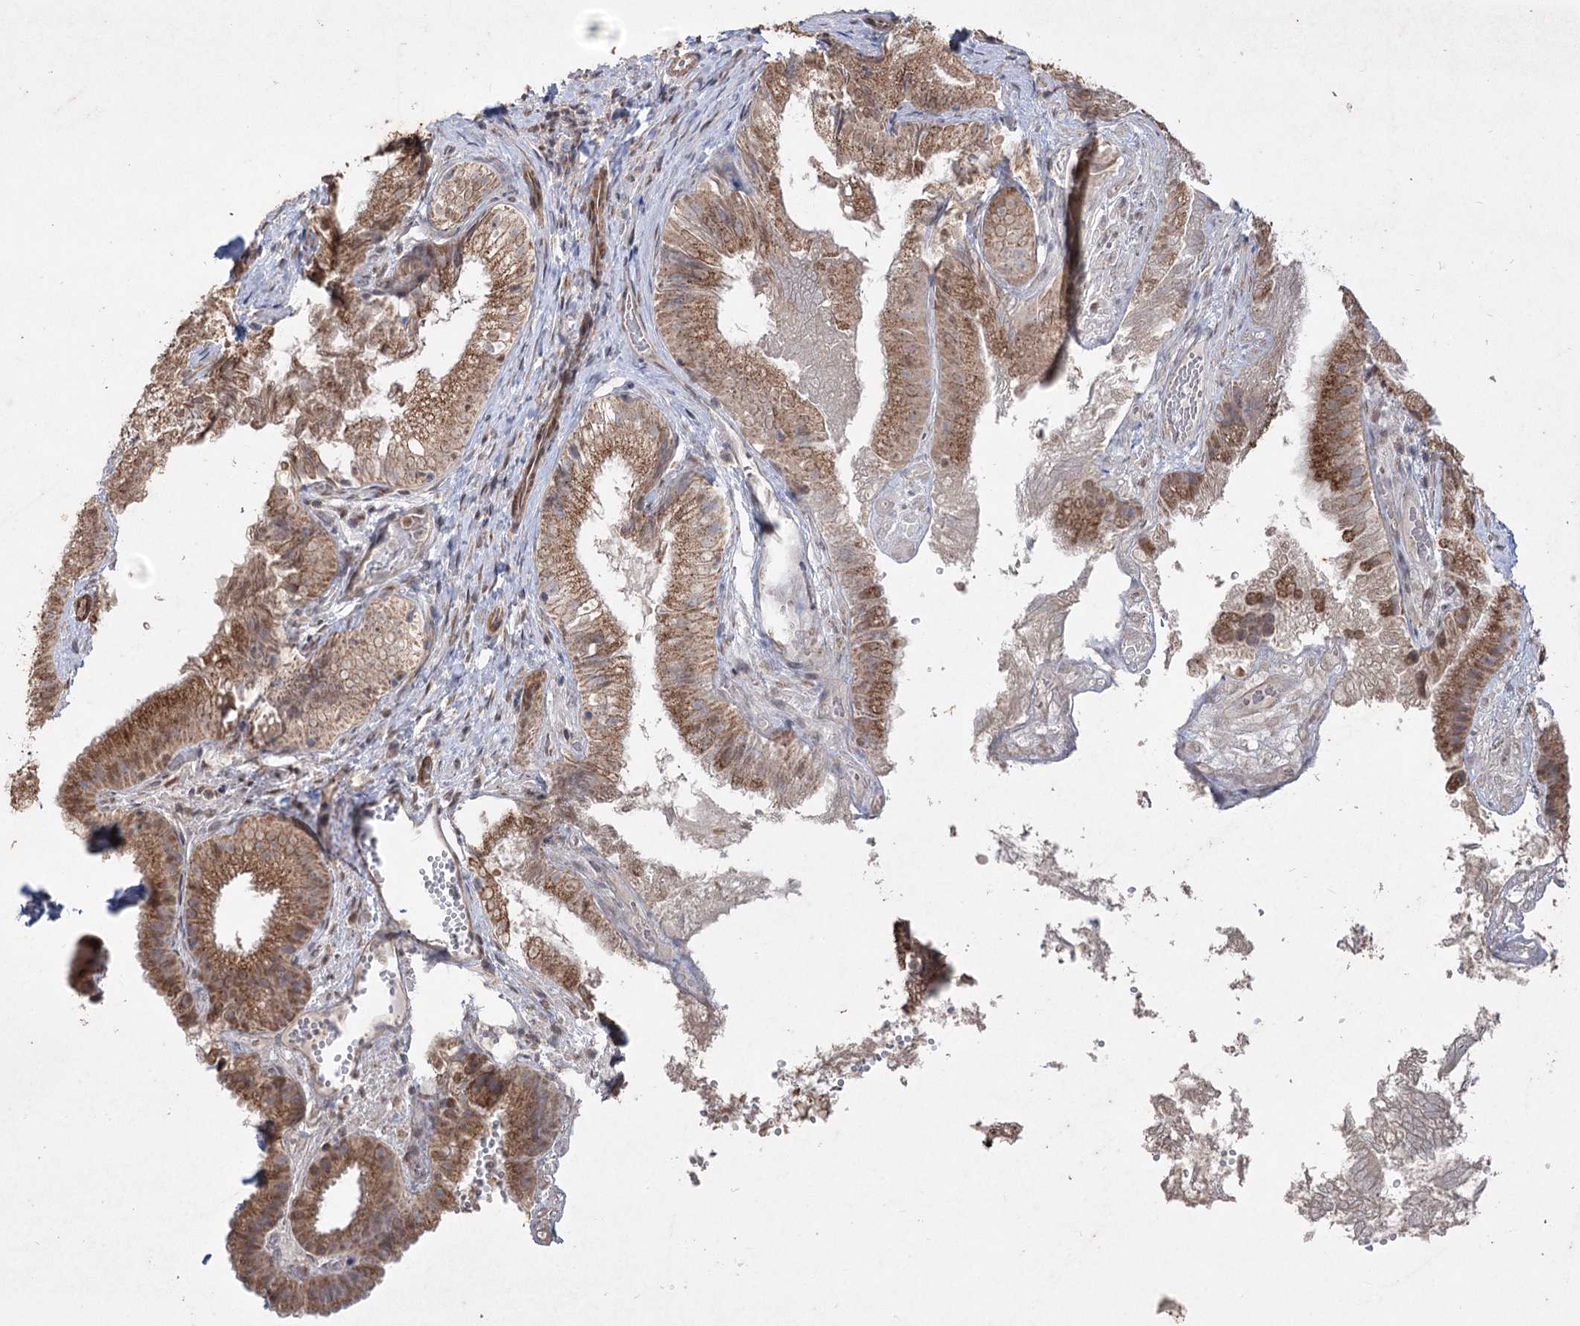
{"staining": {"intensity": "moderate", "quantity": ">75%", "location": "cytoplasmic/membranous,nuclear"}, "tissue": "gallbladder", "cell_type": "Glandular cells", "image_type": "normal", "snomed": [{"axis": "morphology", "description": "Normal tissue, NOS"}, {"axis": "topography", "description": "Gallbladder"}], "caption": "The image shows staining of benign gallbladder, revealing moderate cytoplasmic/membranous,nuclear protein positivity (brown color) within glandular cells.", "gene": "ZSCAN23", "patient": {"sex": "female", "age": 30}}